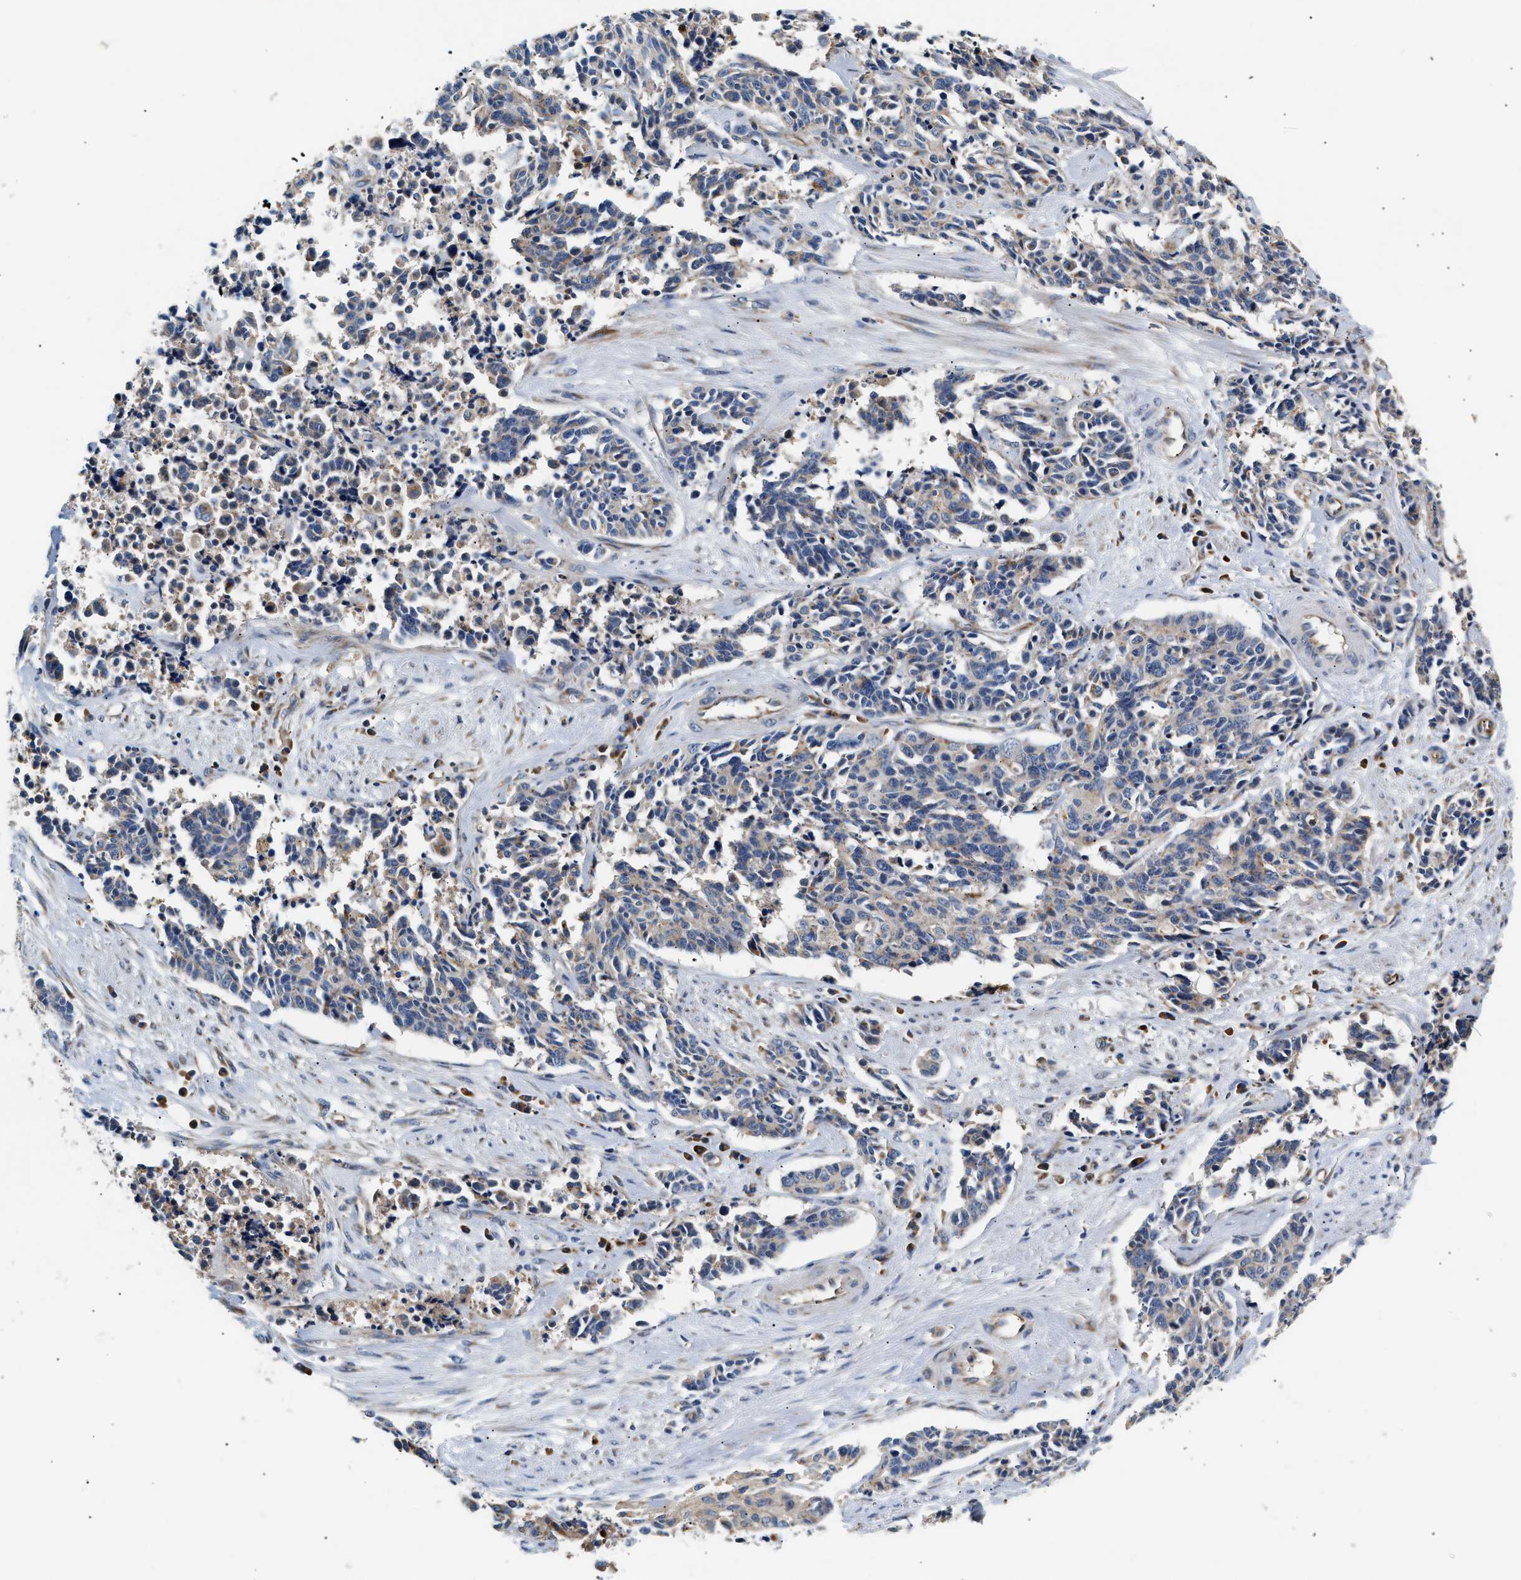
{"staining": {"intensity": "weak", "quantity": "25%-75%", "location": "cytoplasmic/membranous"}, "tissue": "cervical cancer", "cell_type": "Tumor cells", "image_type": "cancer", "snomed": [{"axis": "morphology", "description": "Squamous cell carcinoma, NOS"}, {"axis": "topography", "description": "Cervix"}], "caption": "The immunohistochemical stain highlights weak cytoplasmic/membranous staining in tumor cells of cervical cancer tissue. The staining was performed using DAB (3,3'-diaminobenzidine) to visualize the protein expression in brown, while the nuclei were stained in blue with hematoxylin (Magnification: 20x).", "gene": "IFT74", "patient": {"sex": "female", "age": 35}}